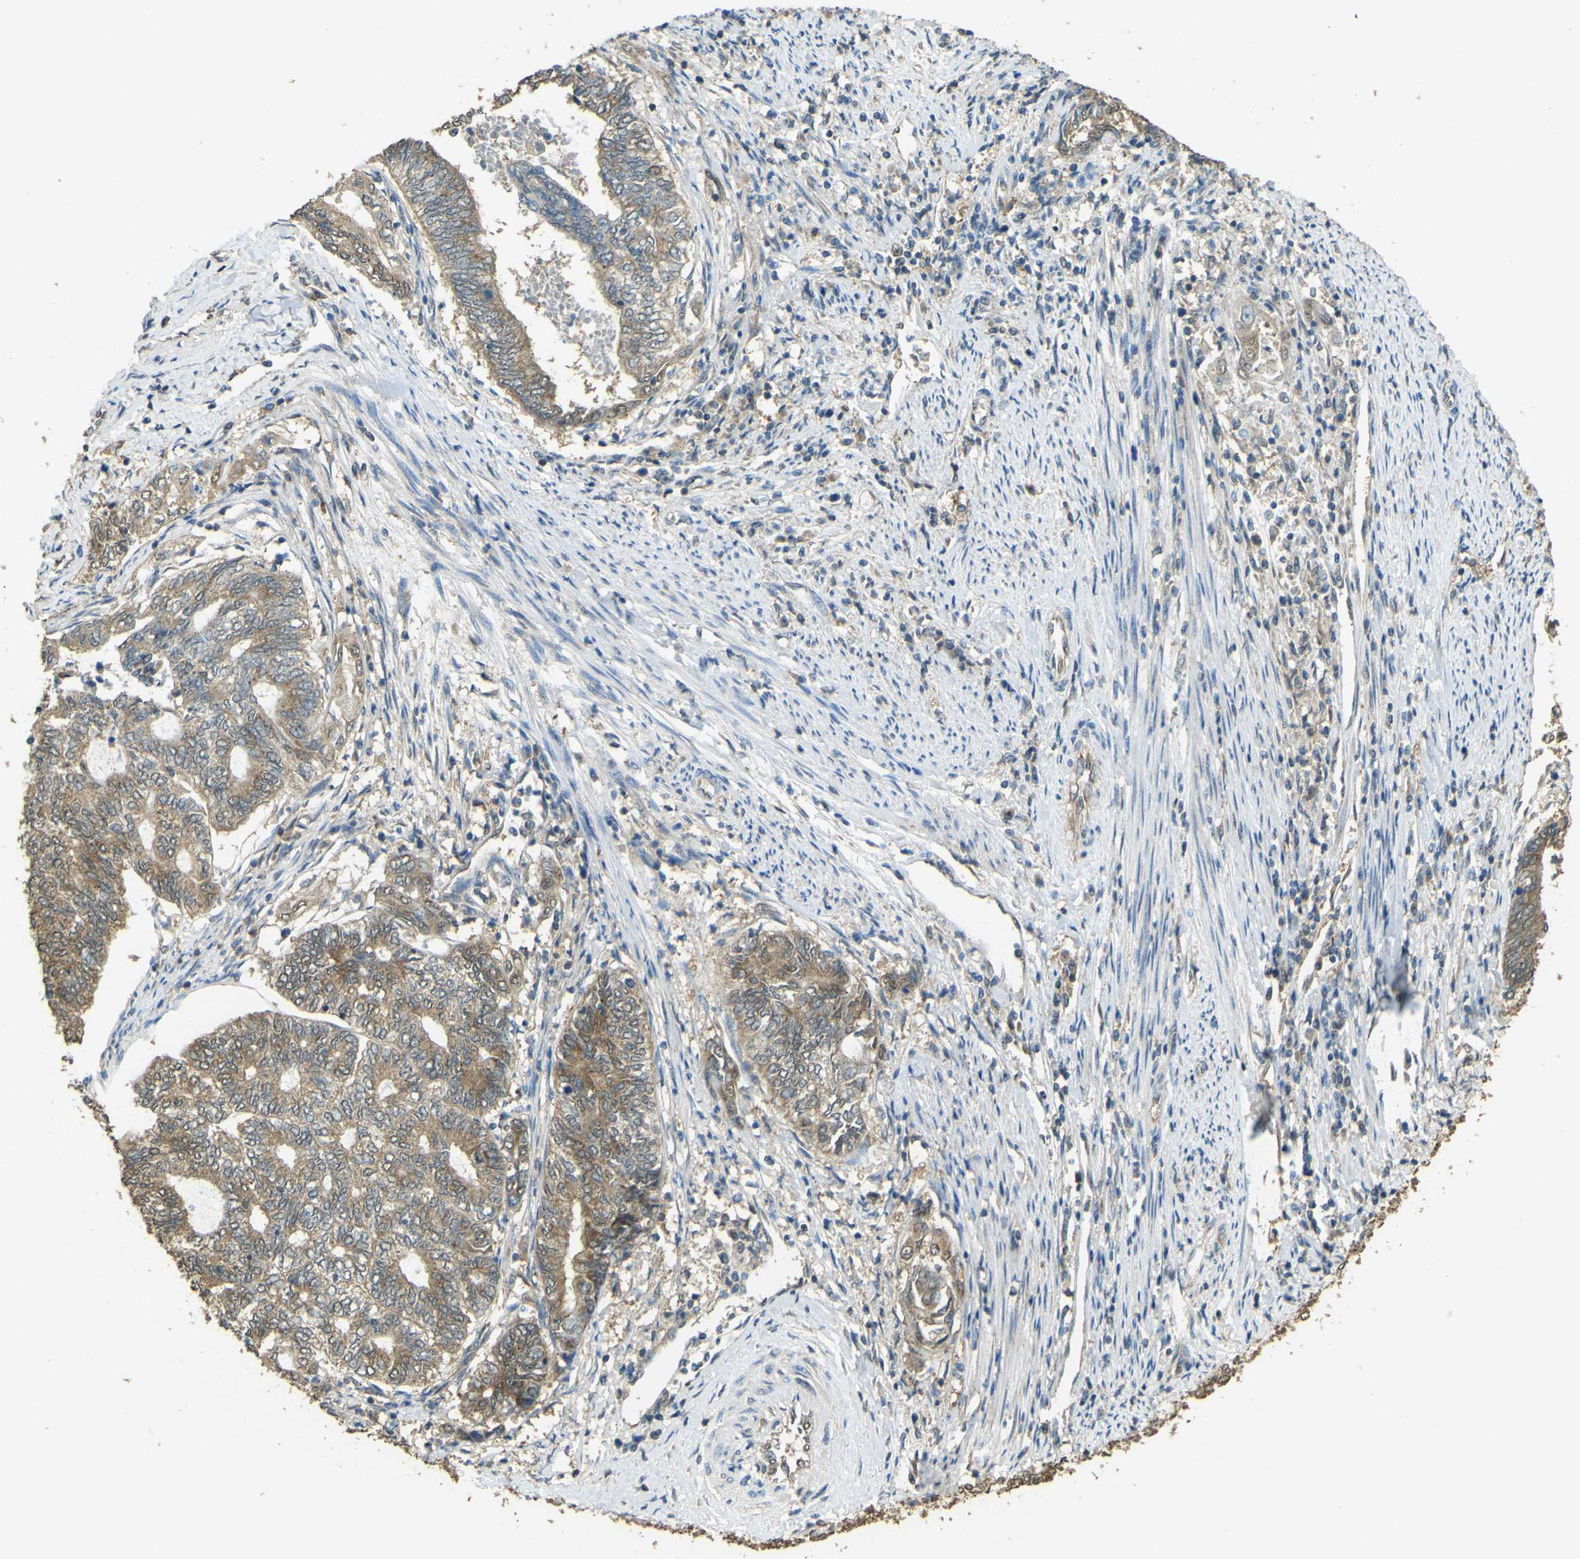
{"staining": {"intensity": "moderate", "quantity": ">75%", "location": "cytoplasmic/membranous"}, "tissue": "endometrial cancer", "cell_type": "Tumor cells", "image_type": "cancer", "snomed": [{"axis": "morphology", "description": "Adenocarcinoma, NOS"}, {"axis": "topography", "description": "Uterus"}, {"axis": "topography", "description": "Endometrium"}], "caption": "This is an image of immunohistochemistry (IHC) staining of endometrial cancer (adenocarcinoma), which shows moderate staining in the cytoplasmic/membranous of tumor cells.", "gene": "GOLGA1", "patient": {"sex": "female", "age": 70}}